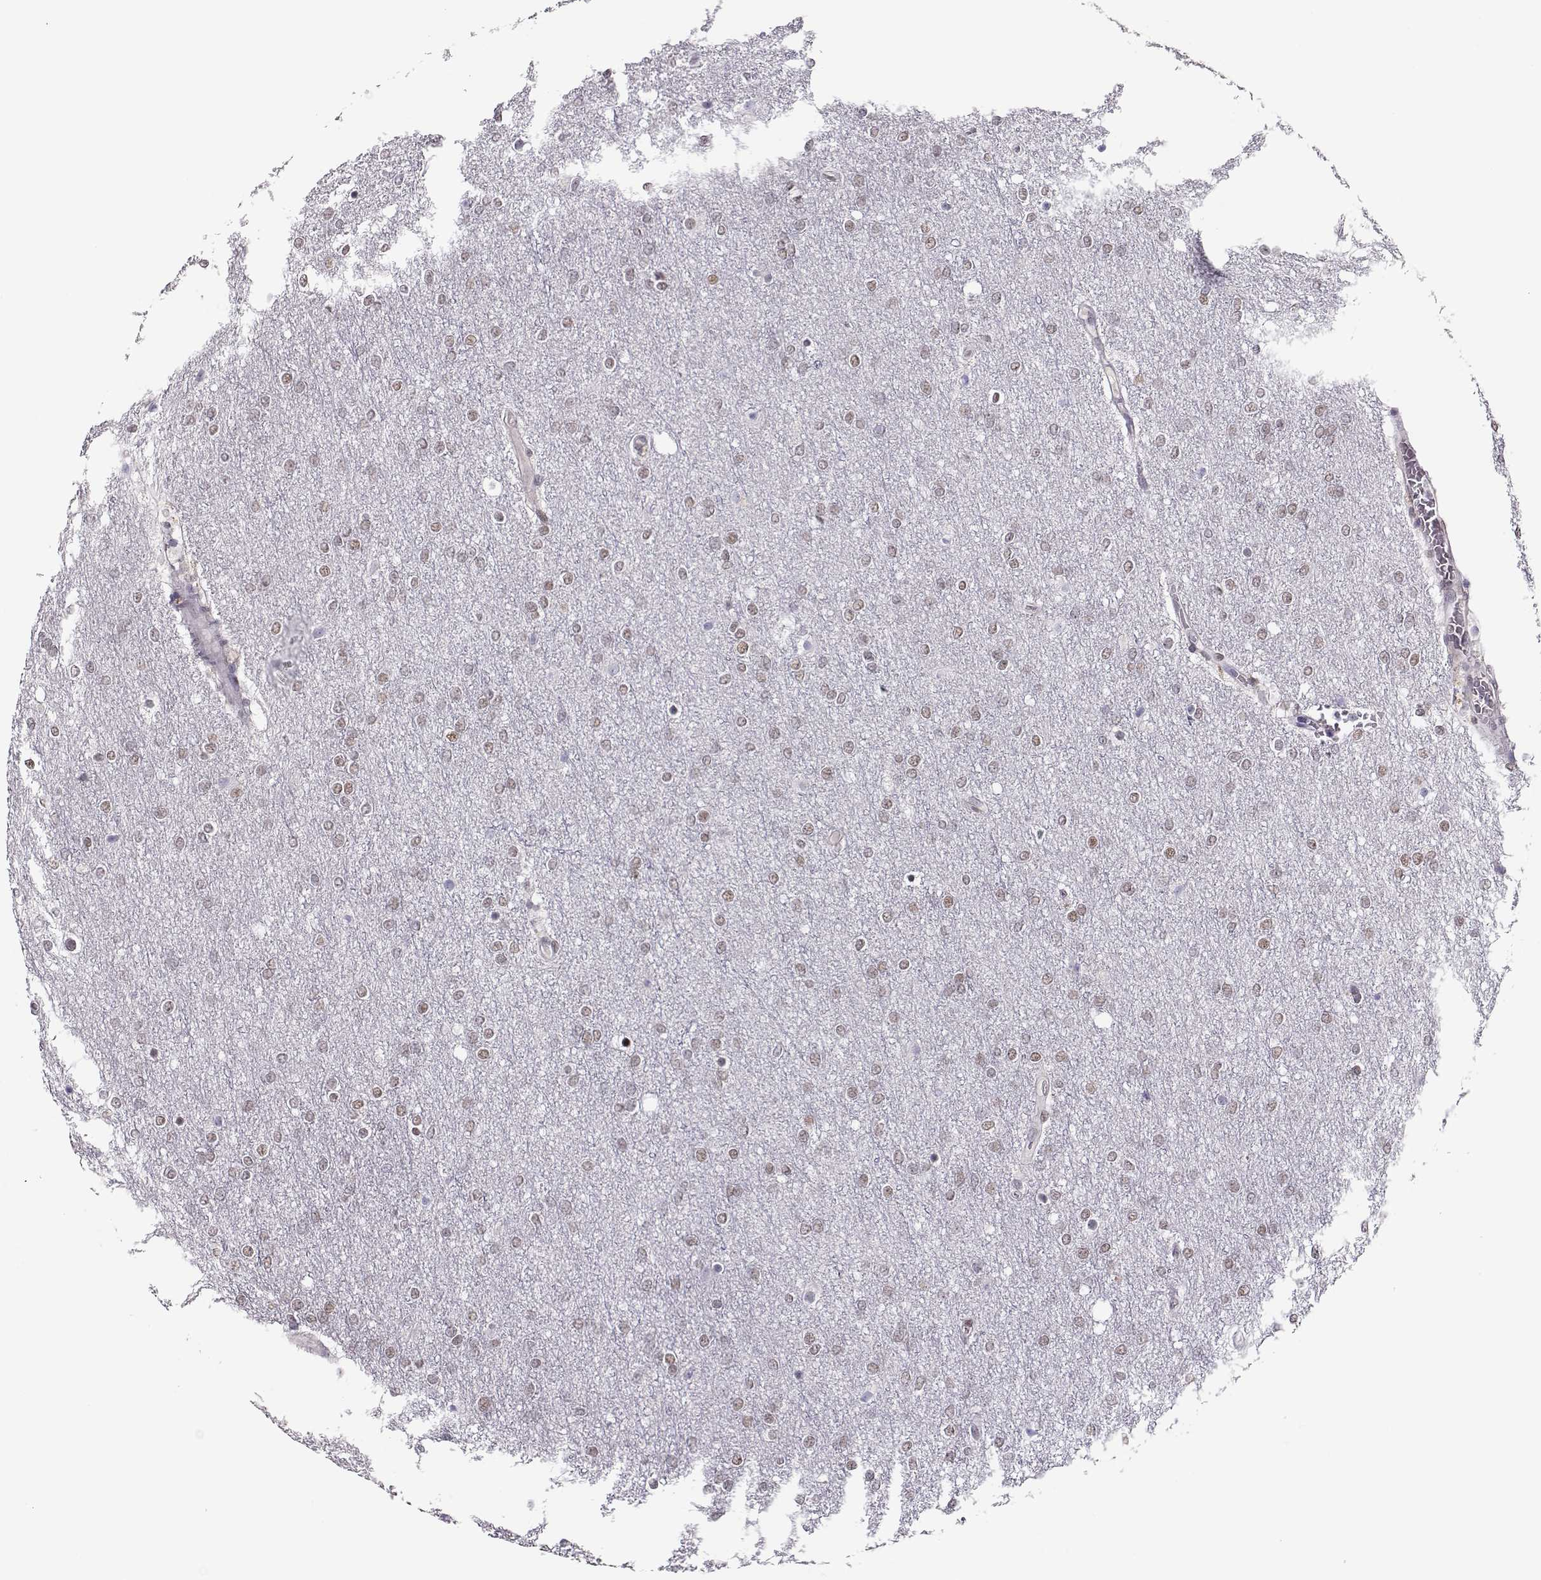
{"staining": {"intensity": "weak", "quantity": "<25%", "location": "nuclear"}, "tissue": "glioma", "cell_type": "Tumor cells", "image_type": "cancer", "snomed": [{"axis": "morphology", "description": "Glioma, malignant, High grade"}, {"axis": "topography", "description": "Brain"}], "caption": "High magnification brightfield microscopy of glioma stained with DAB (3,3'-diaminobenzidine) (brown) and counterstained with hematoxylin (blue): tumor cells show no significant staining.", "gene": "POLI", "patient": {"sex": "female", "age": 61}}